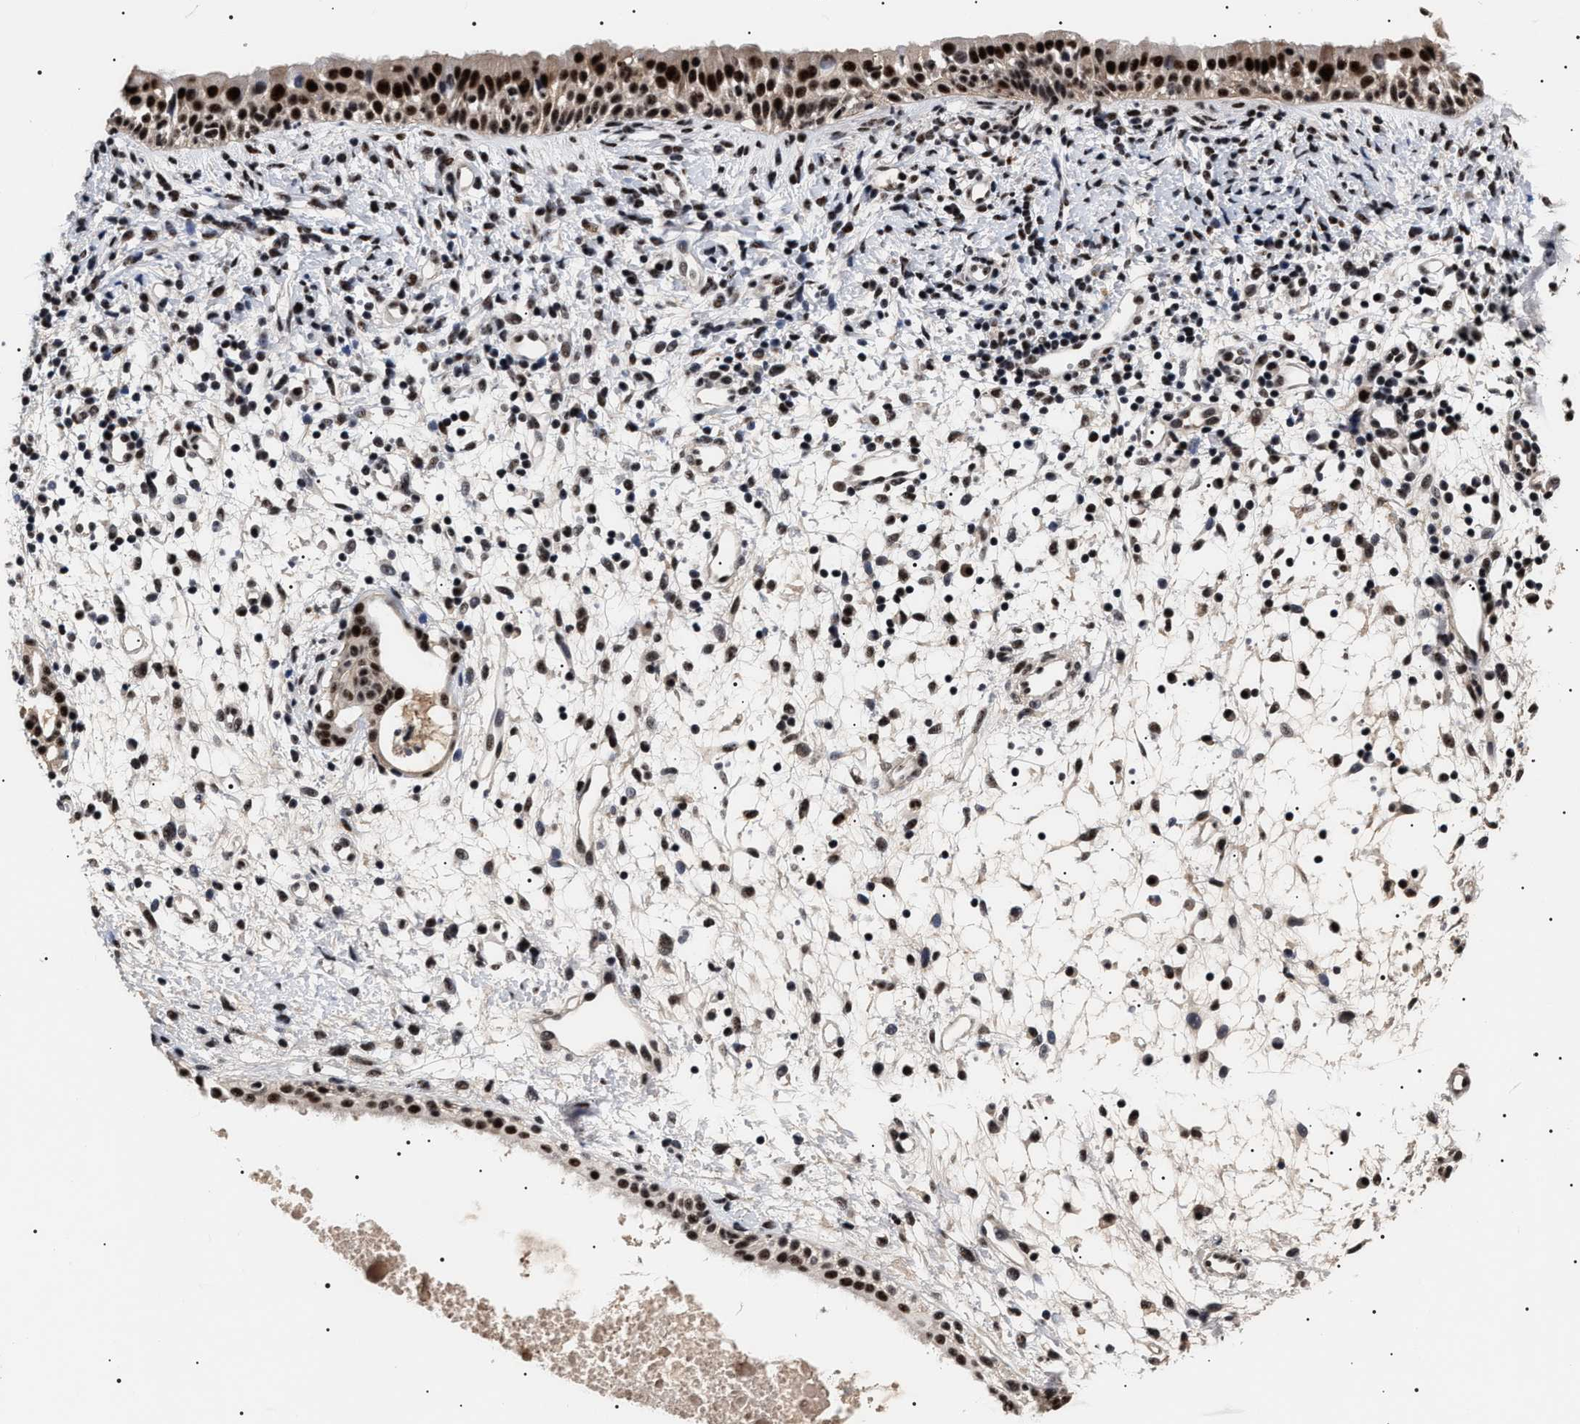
{"staining": {"intensity": "strong", "quantity": ">75%", "location": "nuclear"}, "tissue": "nasopharynx", "cell_type": "Respiratory epithelial cells", "image_type": "normal", "snomed": [{"axis": "morphology", "description": "Normal tissue, NOS"}, {"axis": "topography", "description": "Nasopharynx"}], "caption": "A high-resolution micrograph shows immunohistochemistry staining of normal nasopharynx, which shows strong nuclear staining in approximately >75% of respiratory epithelial cells. Nuclei are stained in blue.", "gene": "CAAP1", "patient": {"sex": "male", "age": 22}}